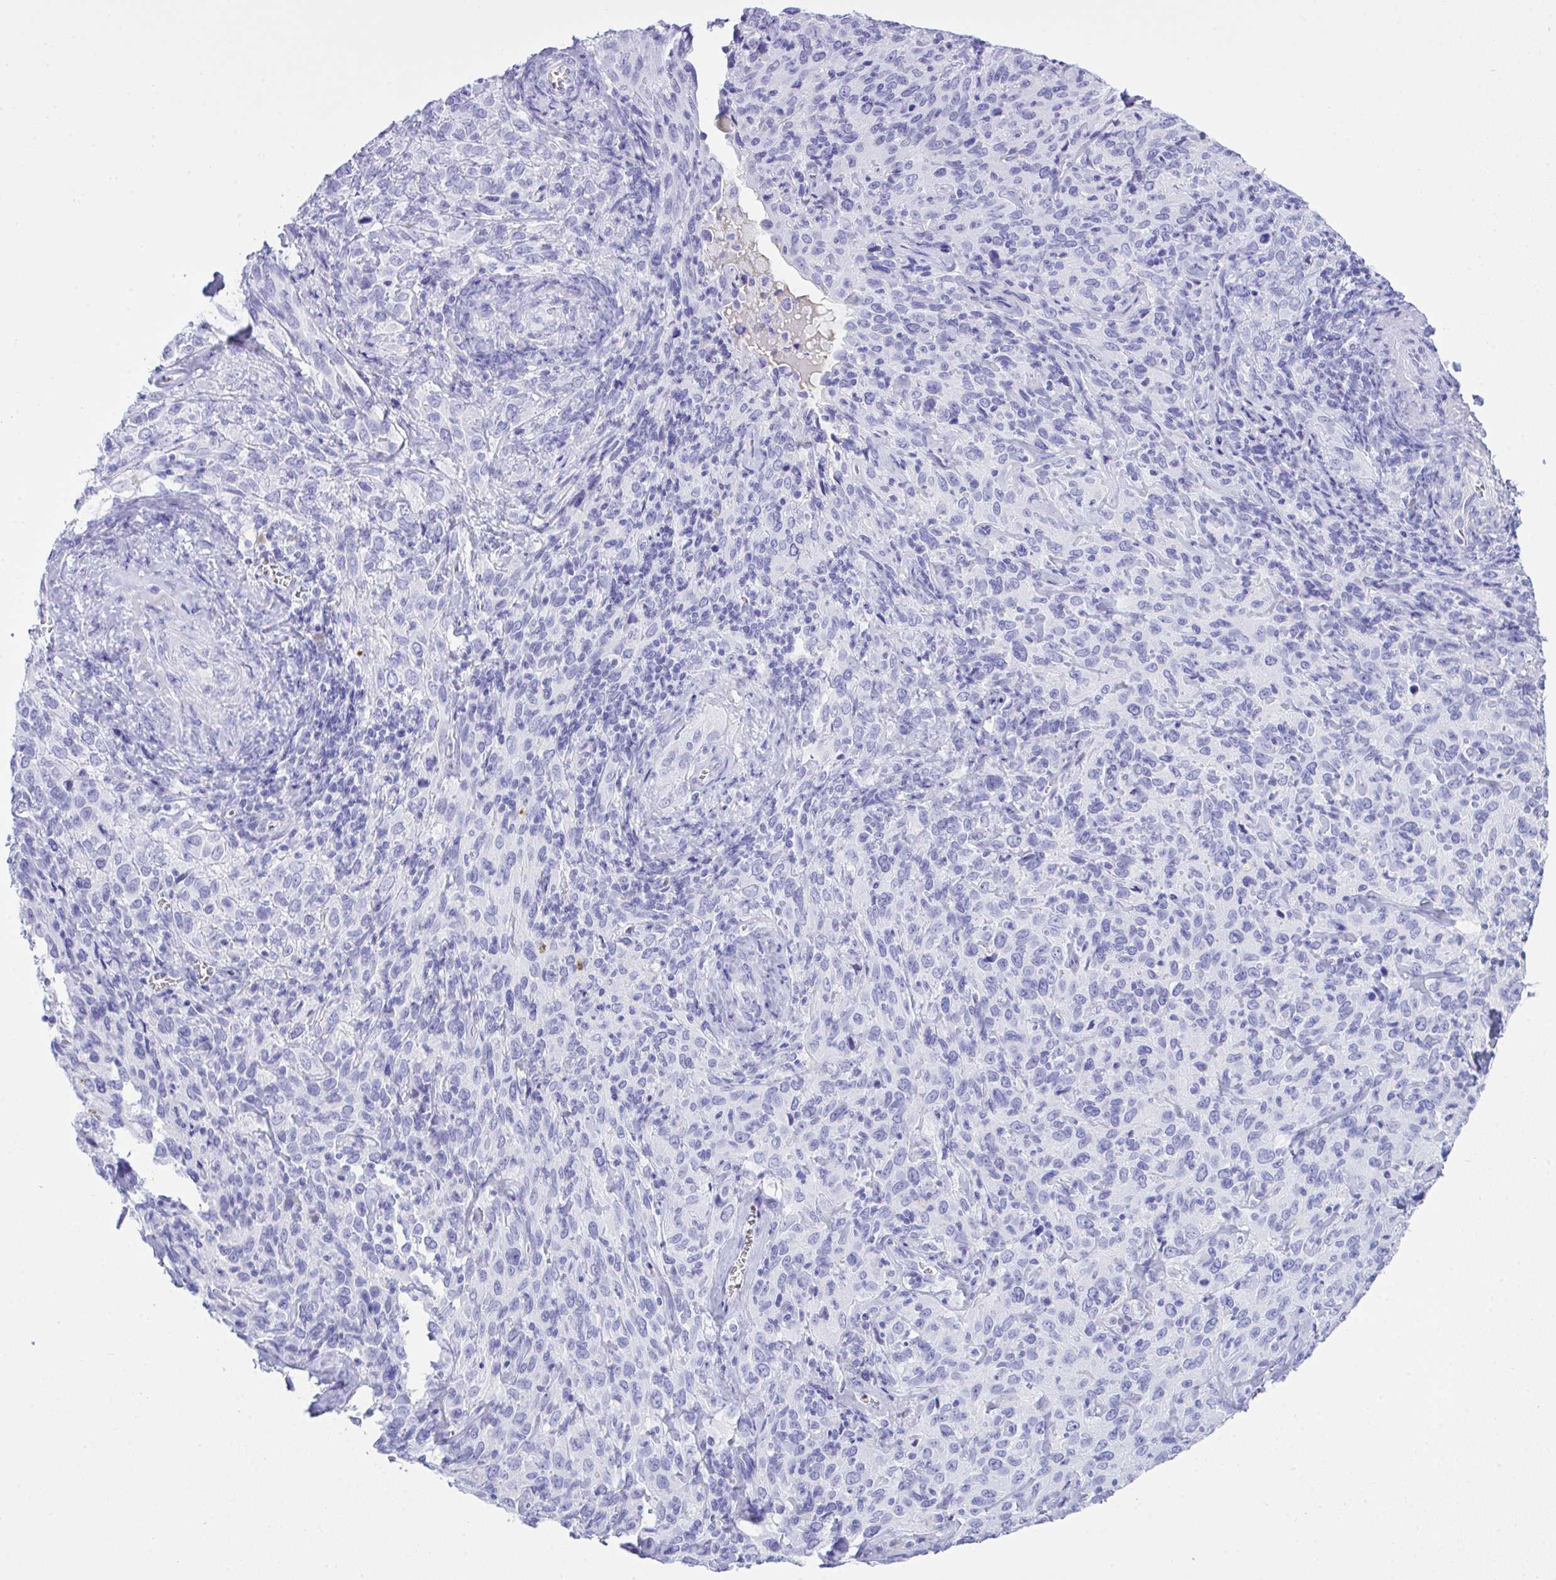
{"staining": {"intensity": "negative", "quantity": "none", "location": "none"}, "tissue": "cervical cancer", "cell_type": "Tumor cells", "image_type": "cancer", "snomed": [{"axis": "morphology", "description": "Normal tissue, NOS"}, {"axis": "morphology", "description": "Squamous cell carcinoma, NOS"}, {"axis": "topography", "description": "Cervix"}], "caption": "An immunohistochemistry photomicrograph of cervical cancer (squamous cell carcinoma) is shown. There is no staining in tumor cells of cervical cancer (squamous cell carcinoma).", "gene": "AKR1D1", "patient": {"sex": "female", "age": 51}}